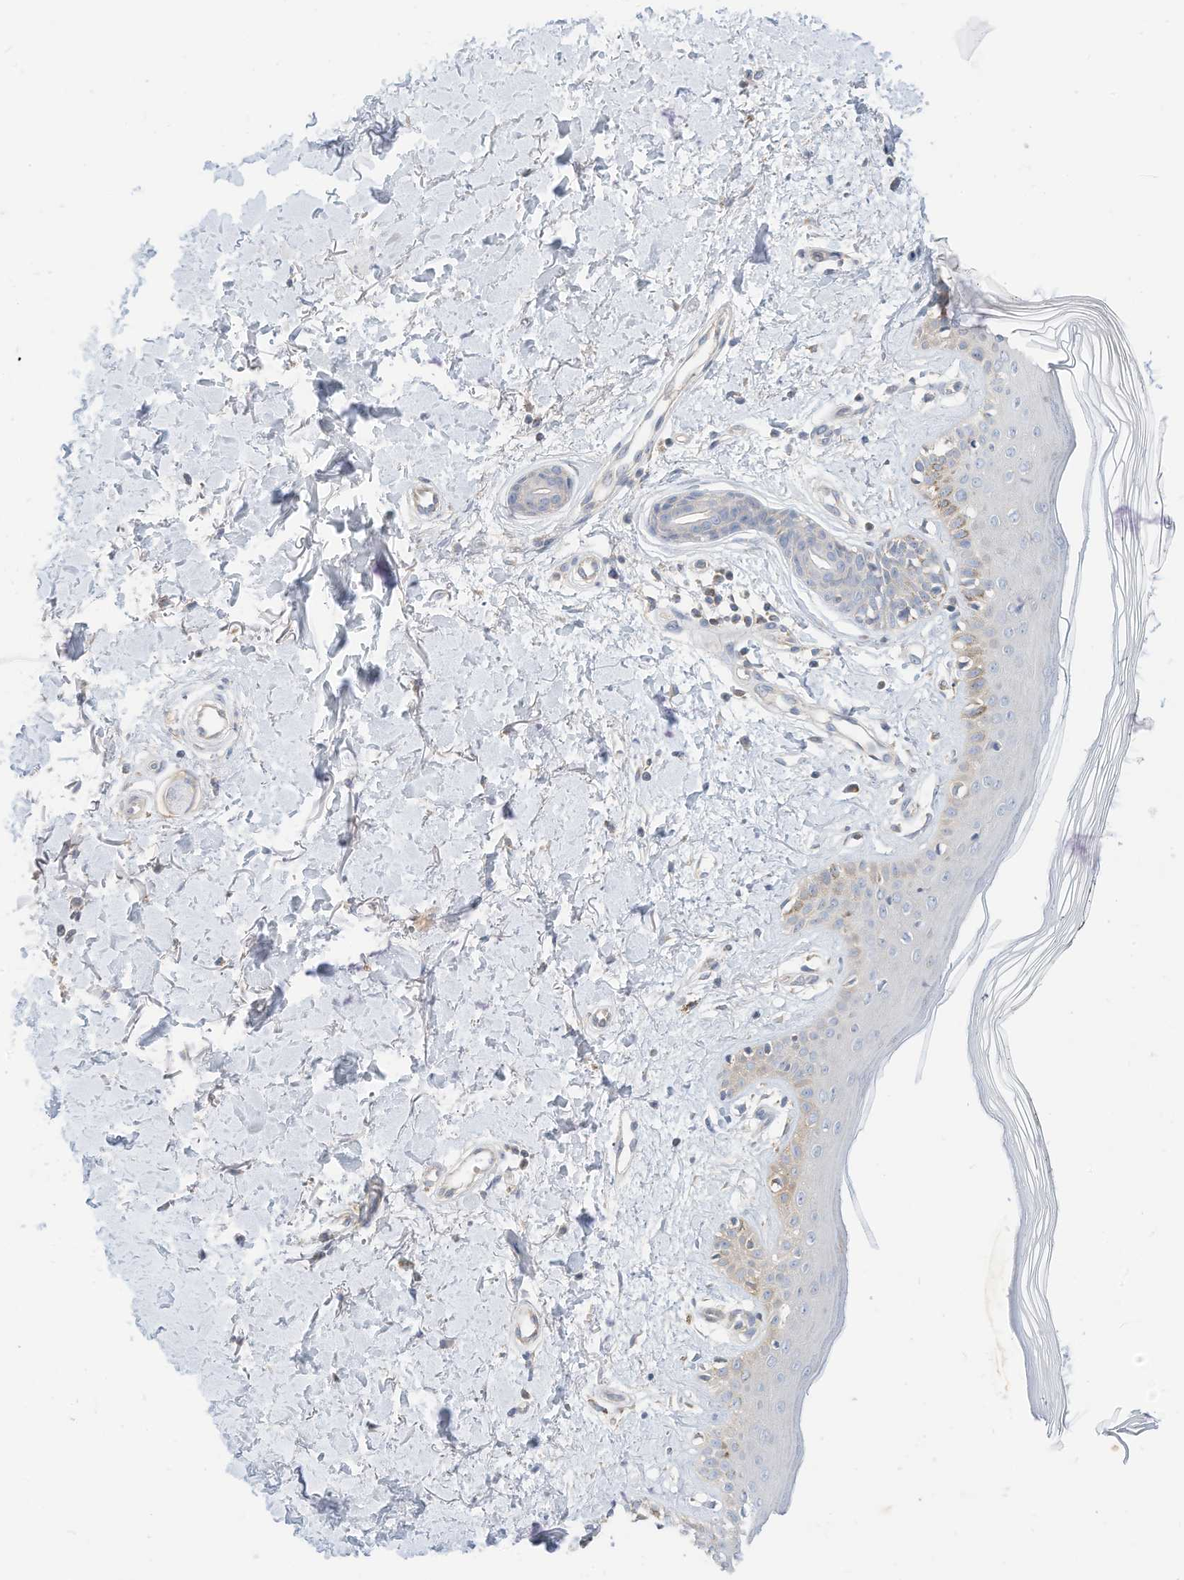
{"staining": {"intensity": "negative", "quantity": "none", "location": "none"}, "tissue": "skin", "cell_type": "Fibroblasts", "image_type": "normal", "snomed": [{"axis": "morphology", "description": "Normal tissue, NOS"}, {"axis": "topography", "description": "Skin"}], "caption": "Human skin stained for a protein using IHC exhibits no positivity in fibroblasts.", "gene": "RHOH", "patient": {"sex": "female", "age": 64}}